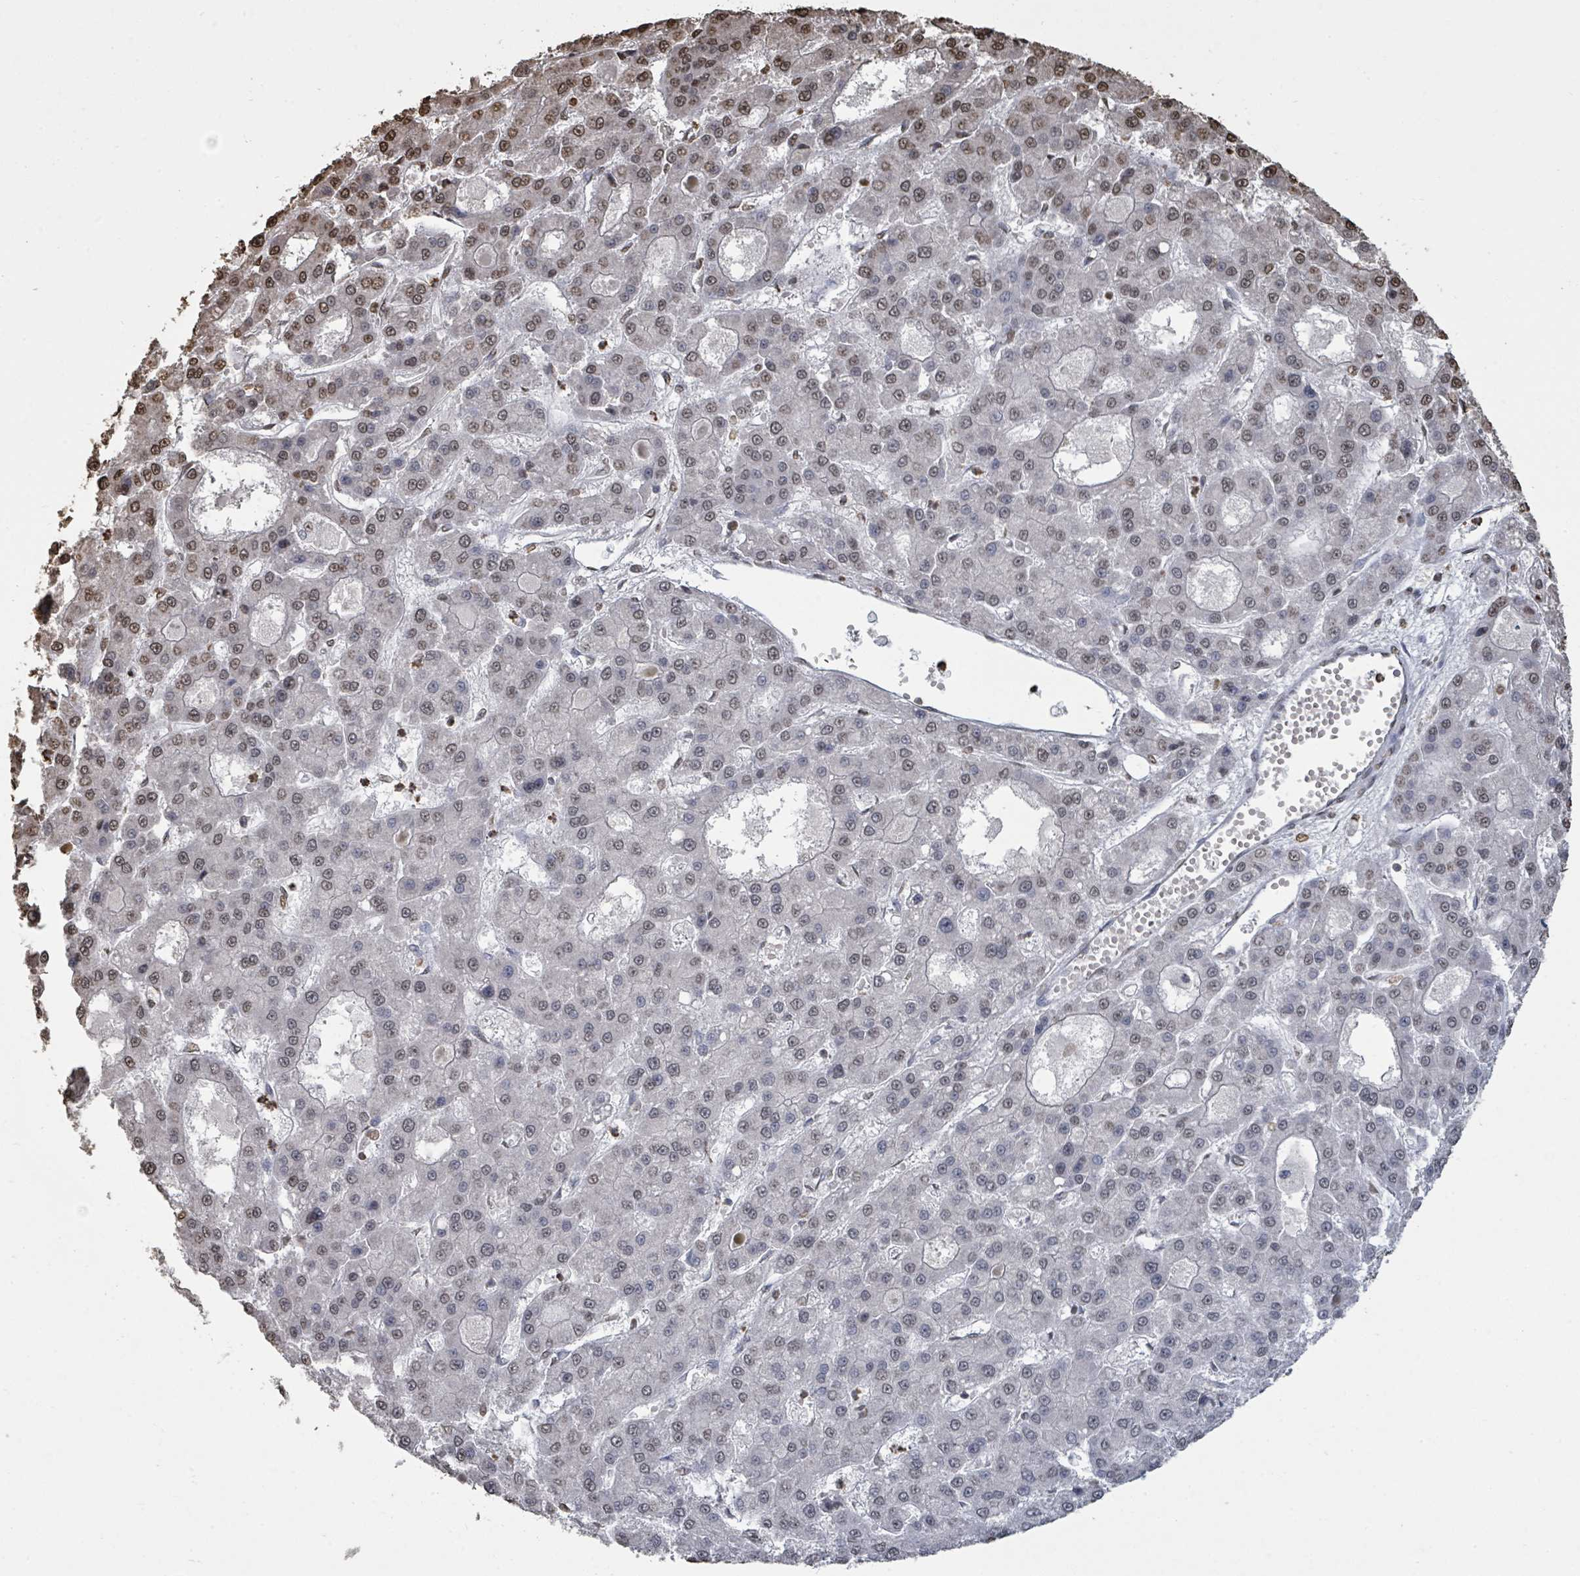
{"staining": {"intensity": "moderate", "quantity": "<25%", "location": "nuclear"}, "tissue": "liver cancer", "cell_type": "Tumor cells", "image_type": "cancer", "snomed": [{"axis": "morphology", "description": "Carcinoma, Hepatocellular, NOS"}, {"axis": "topography", "description": "Liver"}], "caption": "Liver cancer (hepatocellular carcinoma) tissue demonstrates moderate nuclear staining in approximately <25% of tumor cells (DAB IHC with brightfield microscopy, high magnification).", "gene": "MRPS12", "patient": {"sex": "male", "age": 70}}